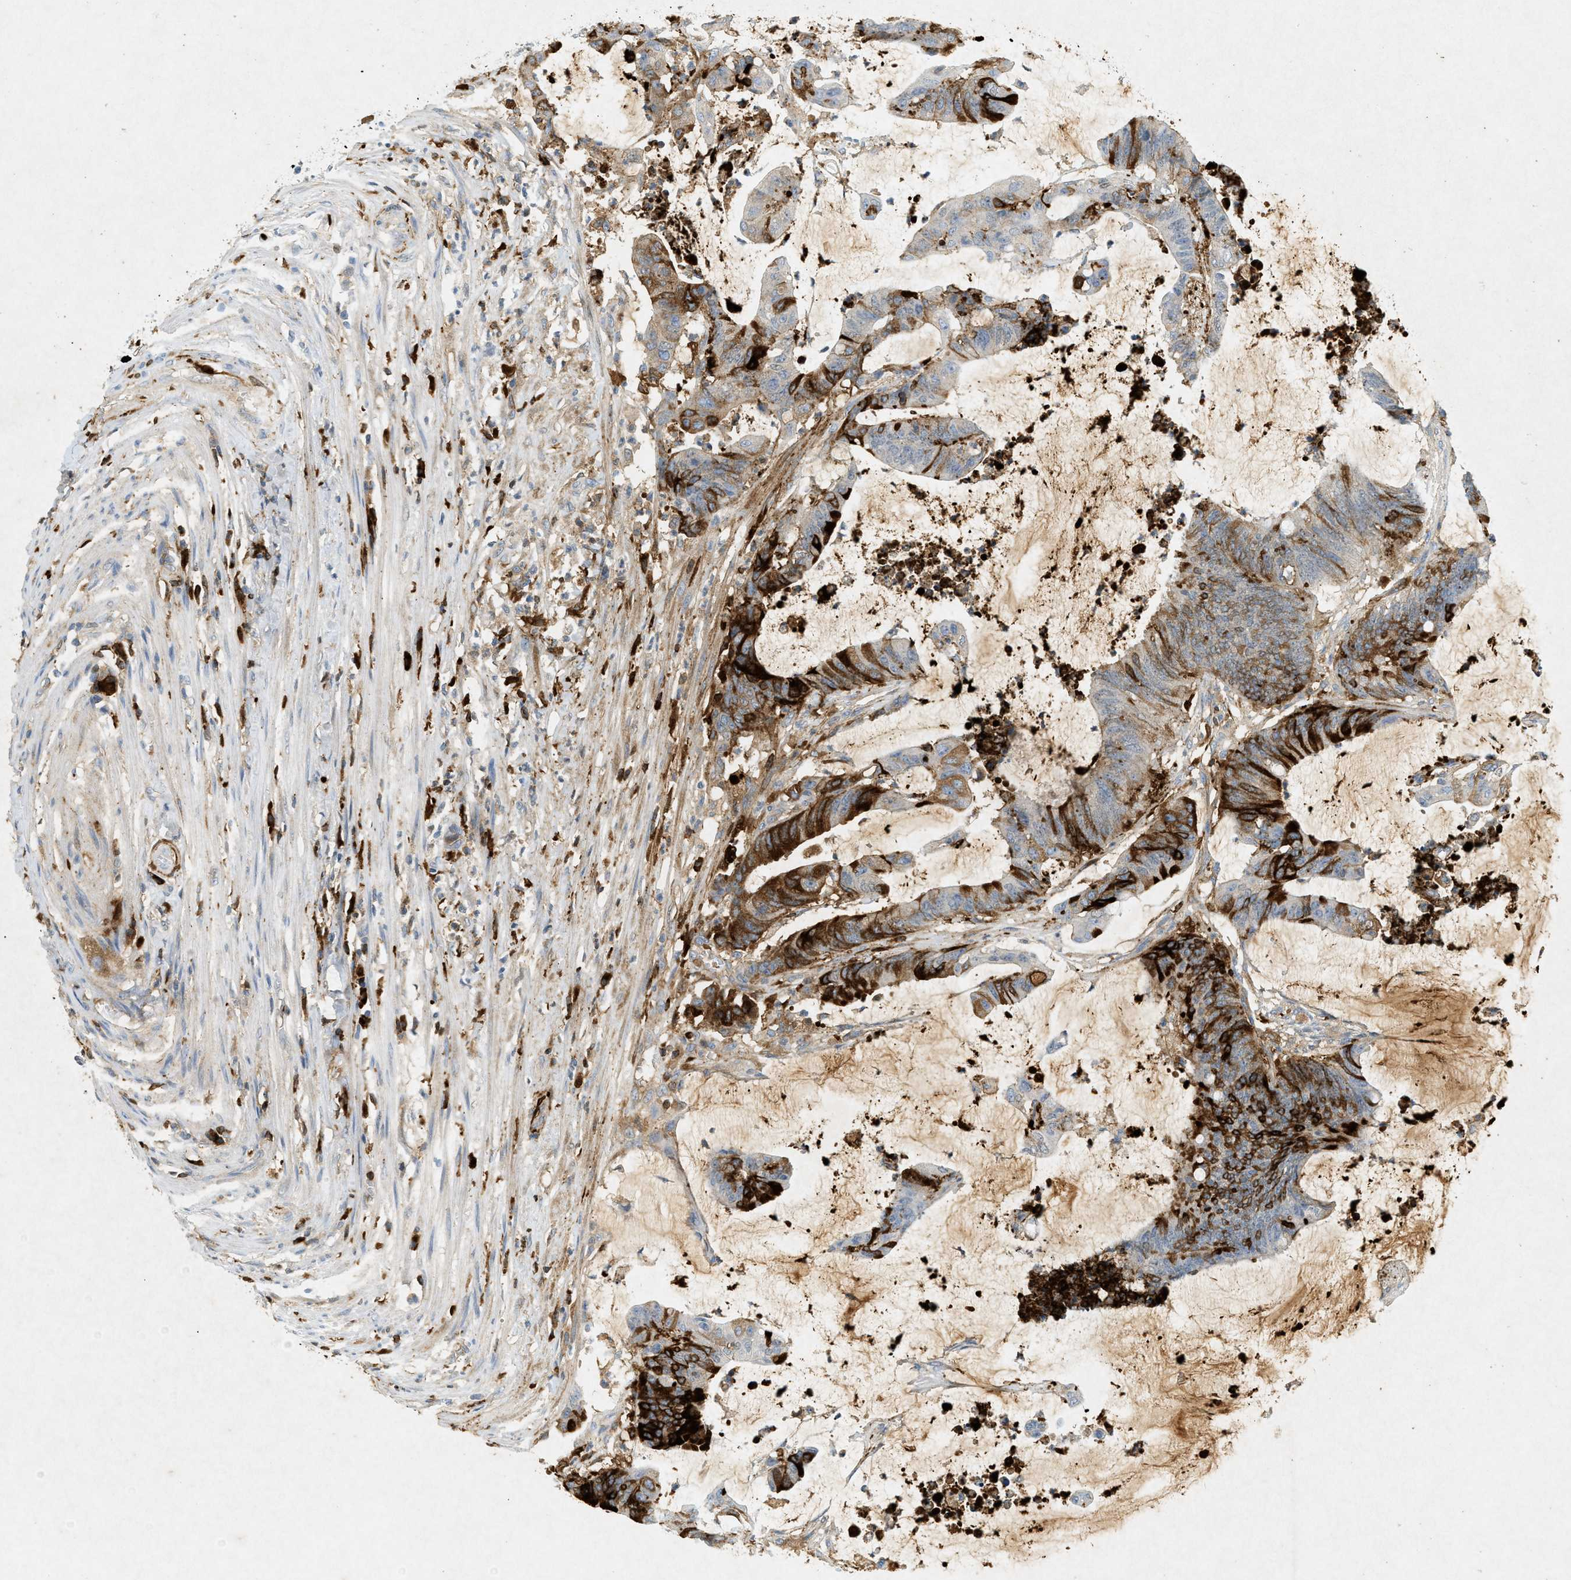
{"staining": {"intensity": "strong", "quantity": "25%-75%", "location": "cytoplasmic/membranous"}, "tissue": "colorectal cancer", "cell_type": "Tumor cells", "image_type": "cancer", "snomed": [{"axis": "morphology", "description": "Adenocarcinoma, NOS"}, {"axis": "topography", "description": "Rectum"}], "caption": "High-magnification brightfield microscopy of colorectal cancer (adenocarcinoma) stained with DAB (brown) and counterstained with hematoxylin (blue). tumor cells exhibit strong cytoplasmic/membranous expression is seen in approximately25%-75% of cells. The staining is performed using DAB (3,3'-diaminobenzidine) brown chromogen to label protein expression. The nuclei are counter-stained blue using hematoxylin.", "gene": "F2", "patient": {"sex": "female", "age": 66}}